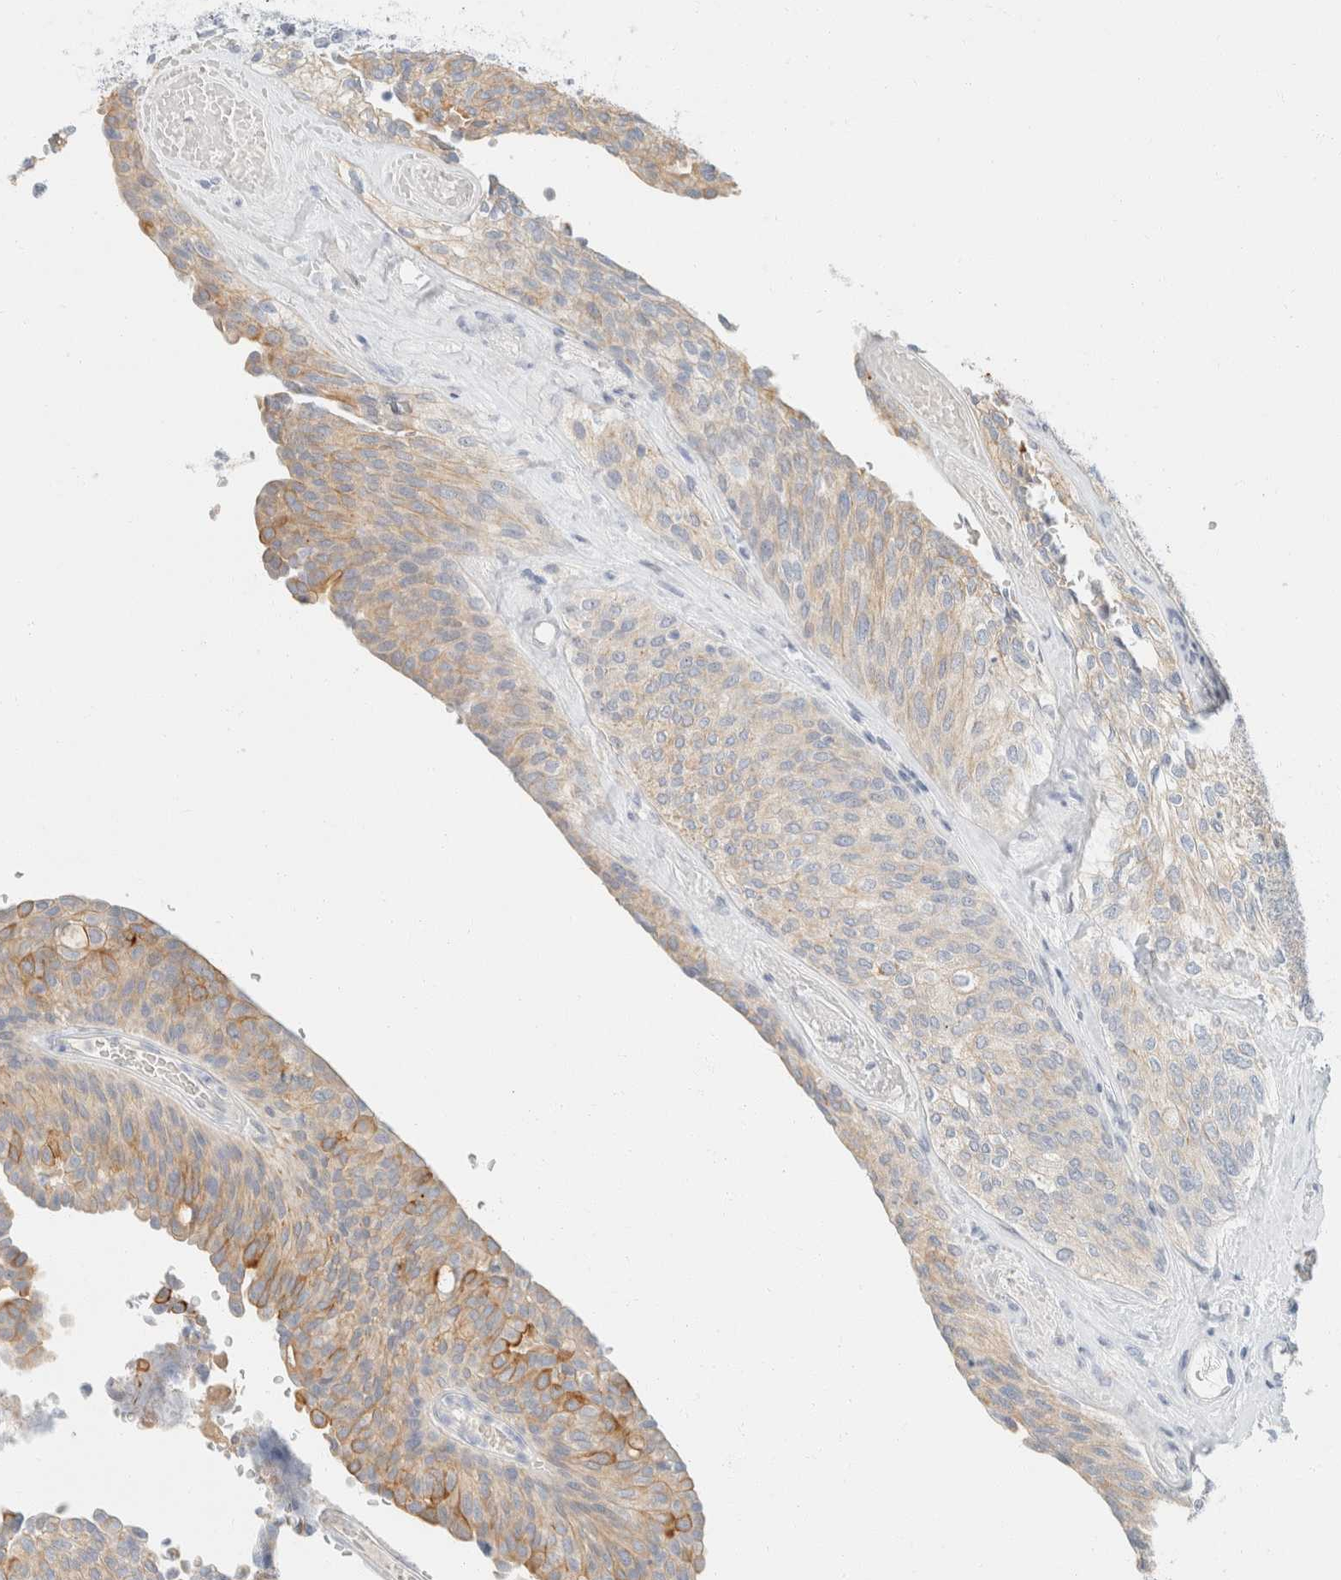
{"staining": {"intensity": "moderate", "quantity": "<25%", "location": "cytoplasmic/membranous"}, "tissue": "urothelial cancer", "cell_type": "Tumor cells", "image_type": "cancer", "snomed": [{"axis": "morphology", "description": "Urothelial carcinoma, Low grade"}, {"axis": "topography", "description": "Urinary bladder"}], "caption": "IHC of urothelial cancer shows low levels of moderate cytoplasmic/membranous expression in approximately <25% of tumor cells.", "gene": "KRT20", "patient": {"sex": "female", "age": 79}}